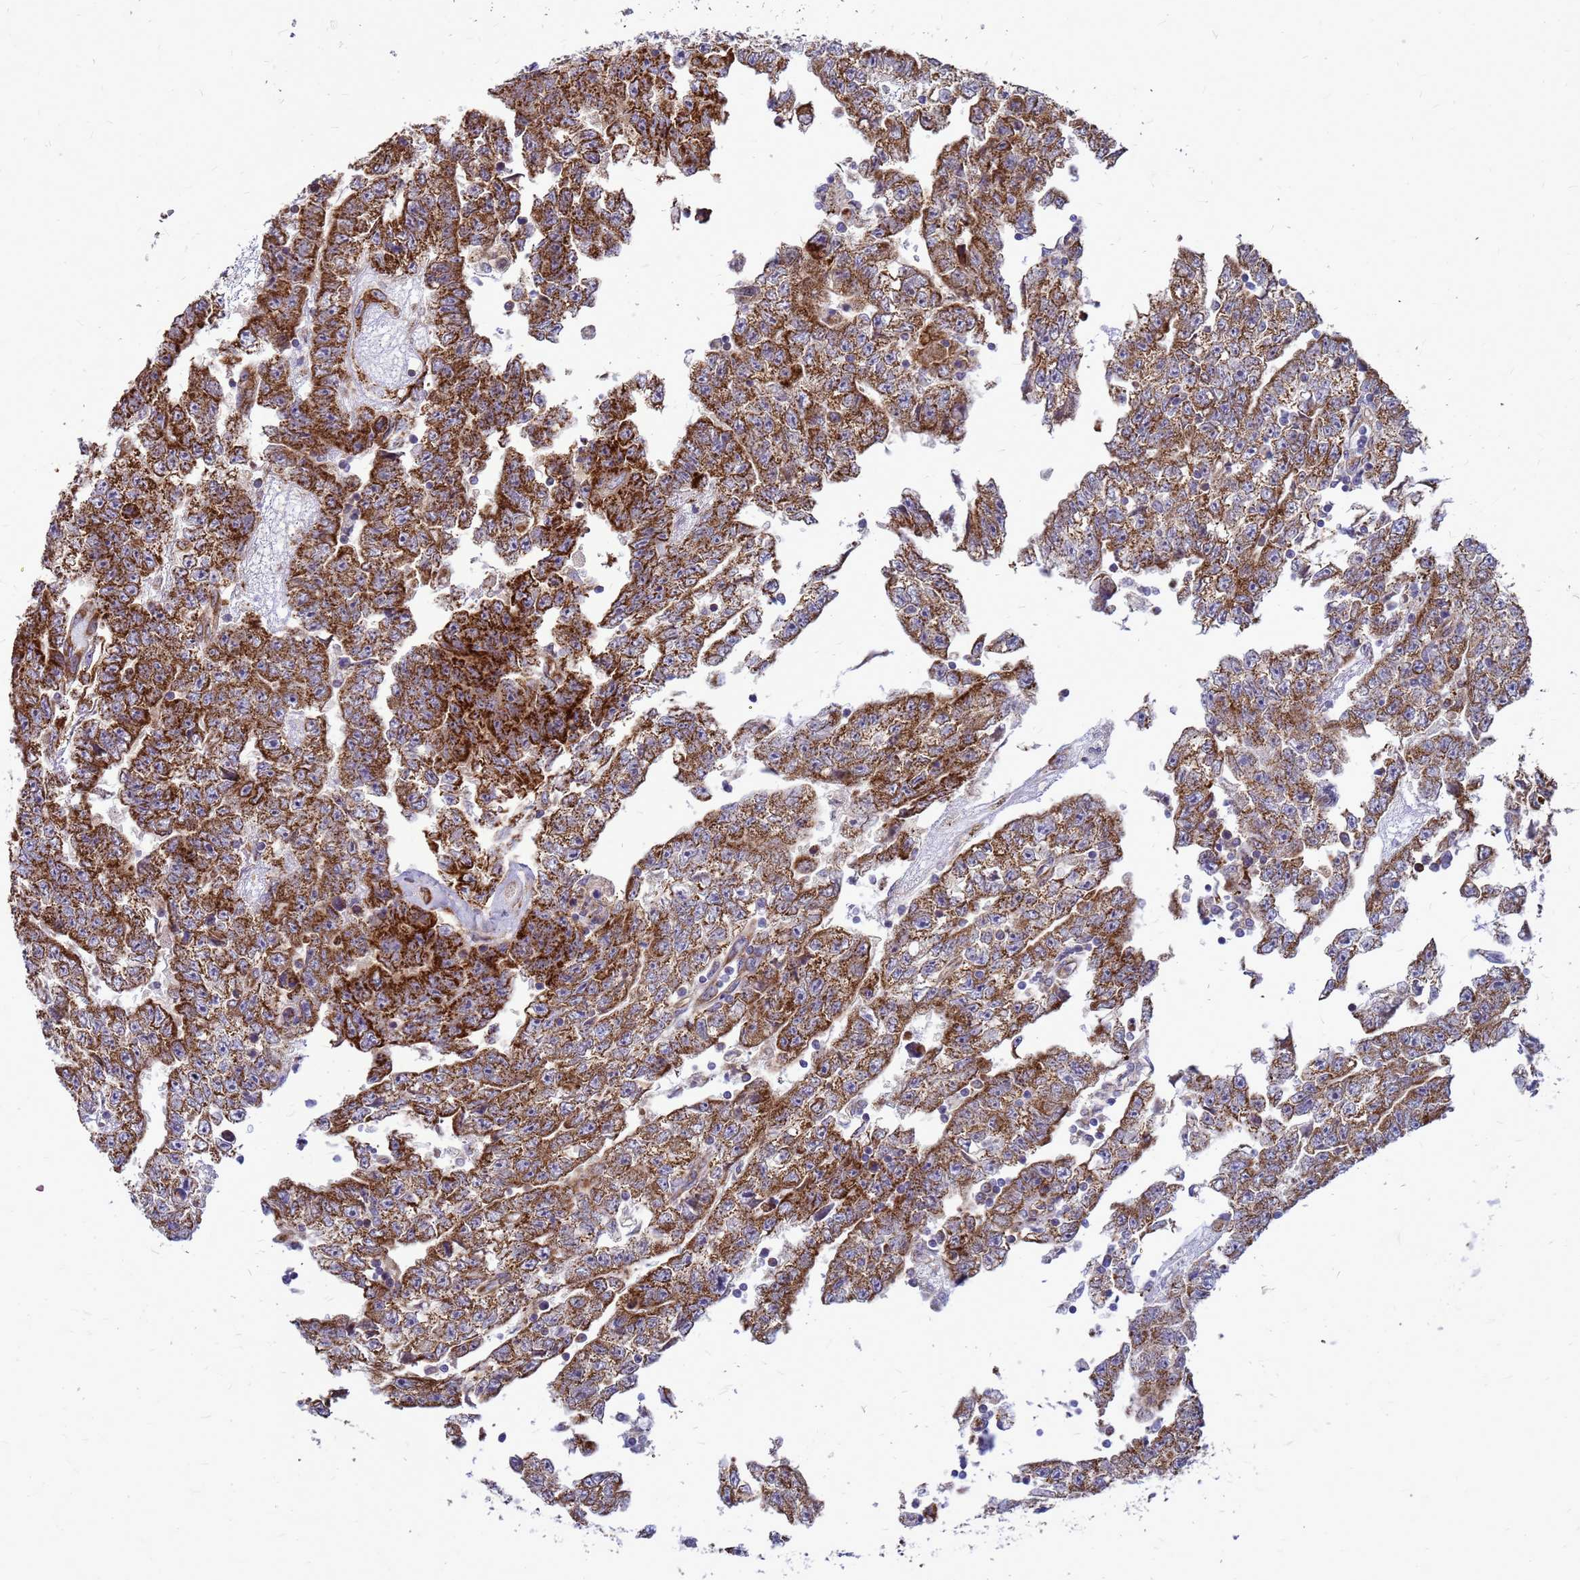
{"staining": {"intensity": "strong", "quantity": ">75%", "location": "cytoplasmic/membranous"}, "tissue": "testis cancer", "cell_type": "Tumor cells", "image_type": "cancer", "snomed": [{"axis": "morphology", "description": "Carcinoma, Embryonal, NOS"}, {"axis": "topography", "description": "Testis"}], "caption": "A high amount of strong cytoplasmic/membranous positivity is identified in about >75% of tumor cells in testis cancer tissue. (IHC, brightfield microscopy, high magnification).", "gene": "FSTL4", "patient": {"sex": "male", "age": 25}}